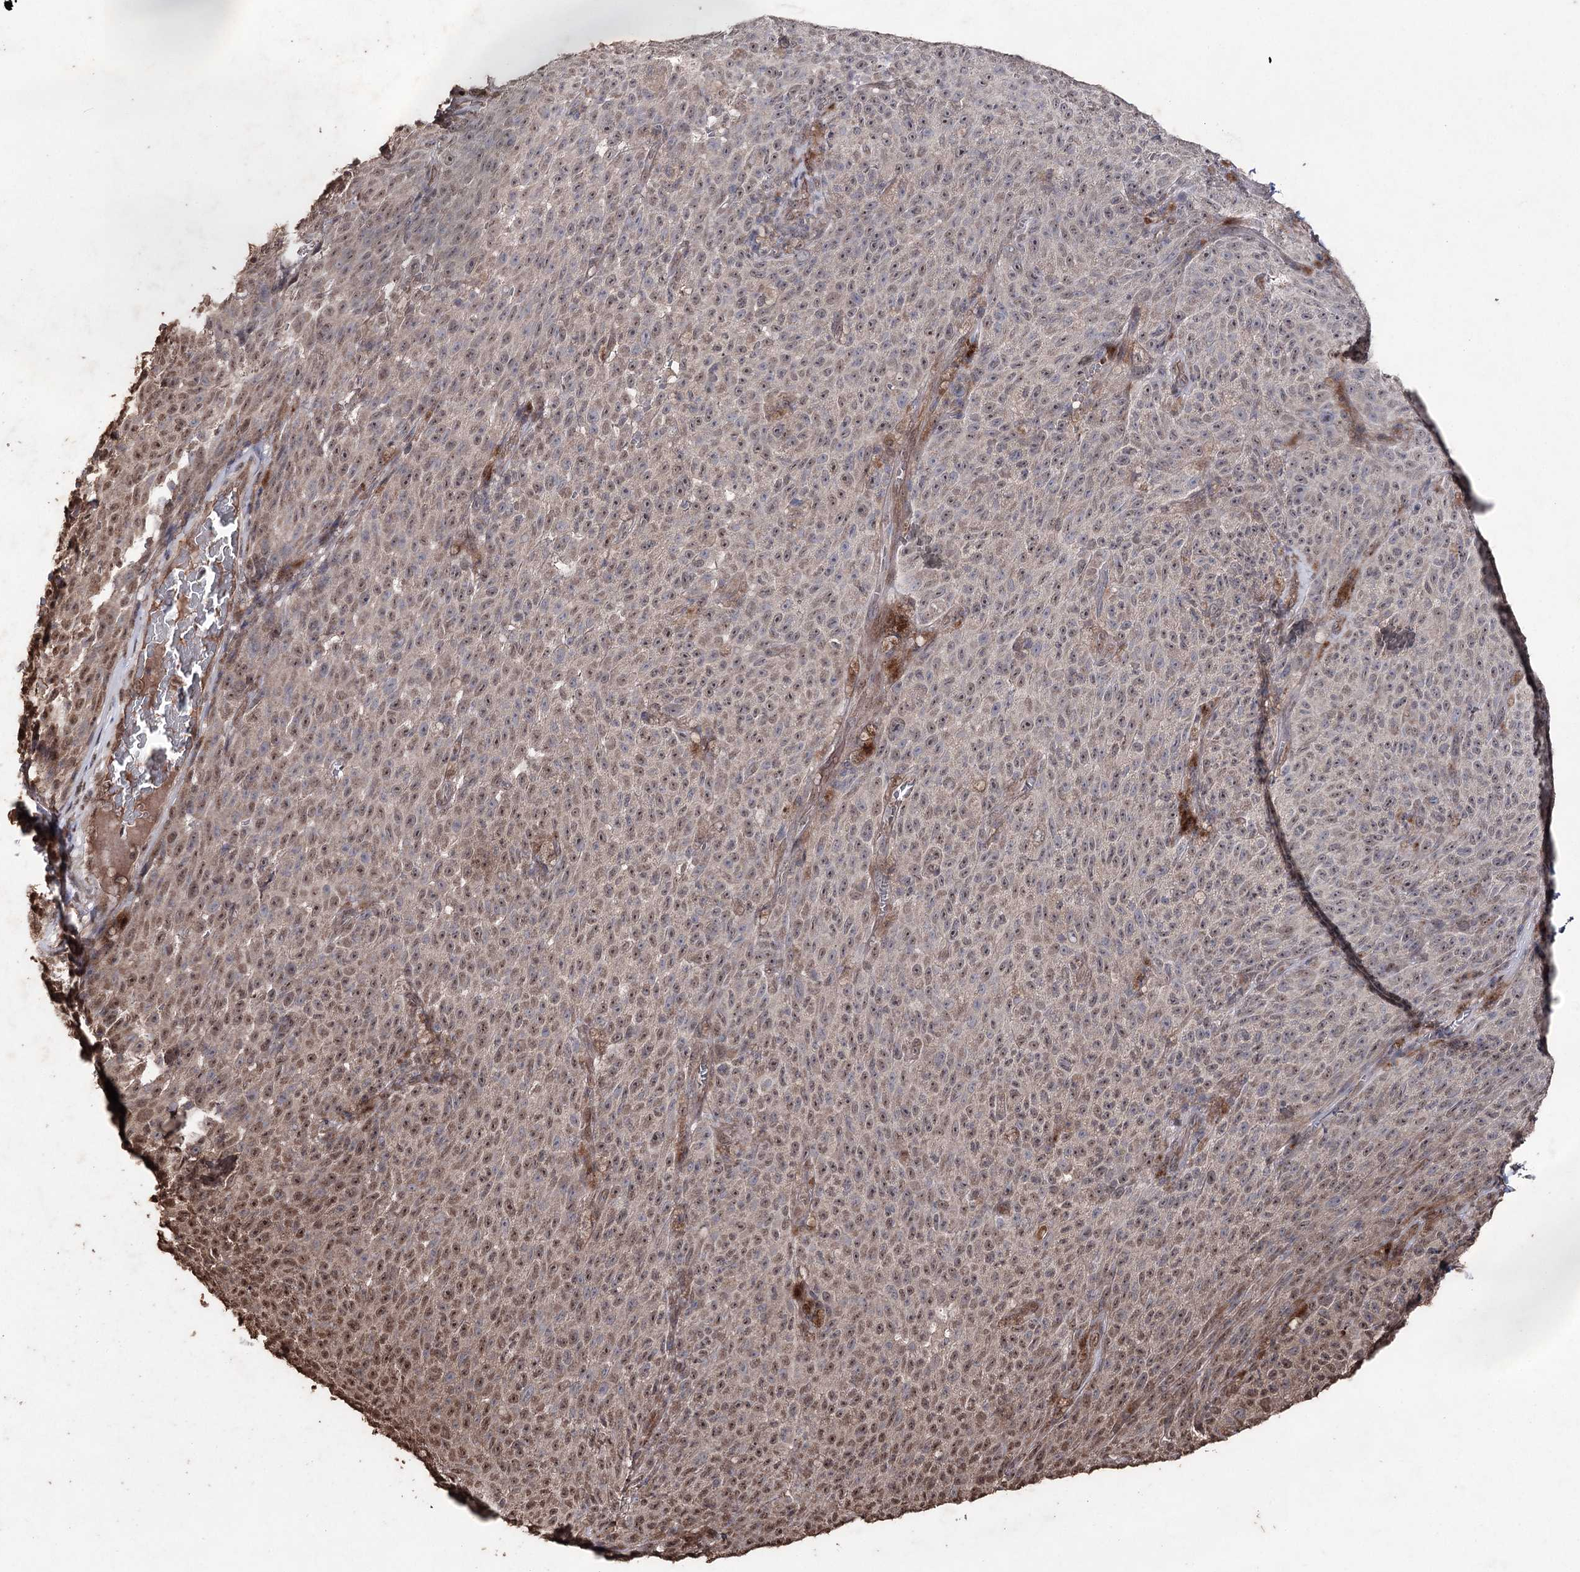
{"staining": {"intensity": "moderate", "quantity": "25%-75%", "location": "nuclear"}, "tissue": "melanoma", "cell_type": "Tumor cells", "image_type": "cancer", "snomed": [{"axis": "morphology", "description": "Malignant melanoma, NOS"}, {"axis": "topography", "description": "Skin"}], "caption": "A photomicrograph of human melanoma stained for a protein reveals moderate nuclear brown staining in tumor cells.", "gene": "ATG14", "patient": {"sex": "female", "age": 82}}